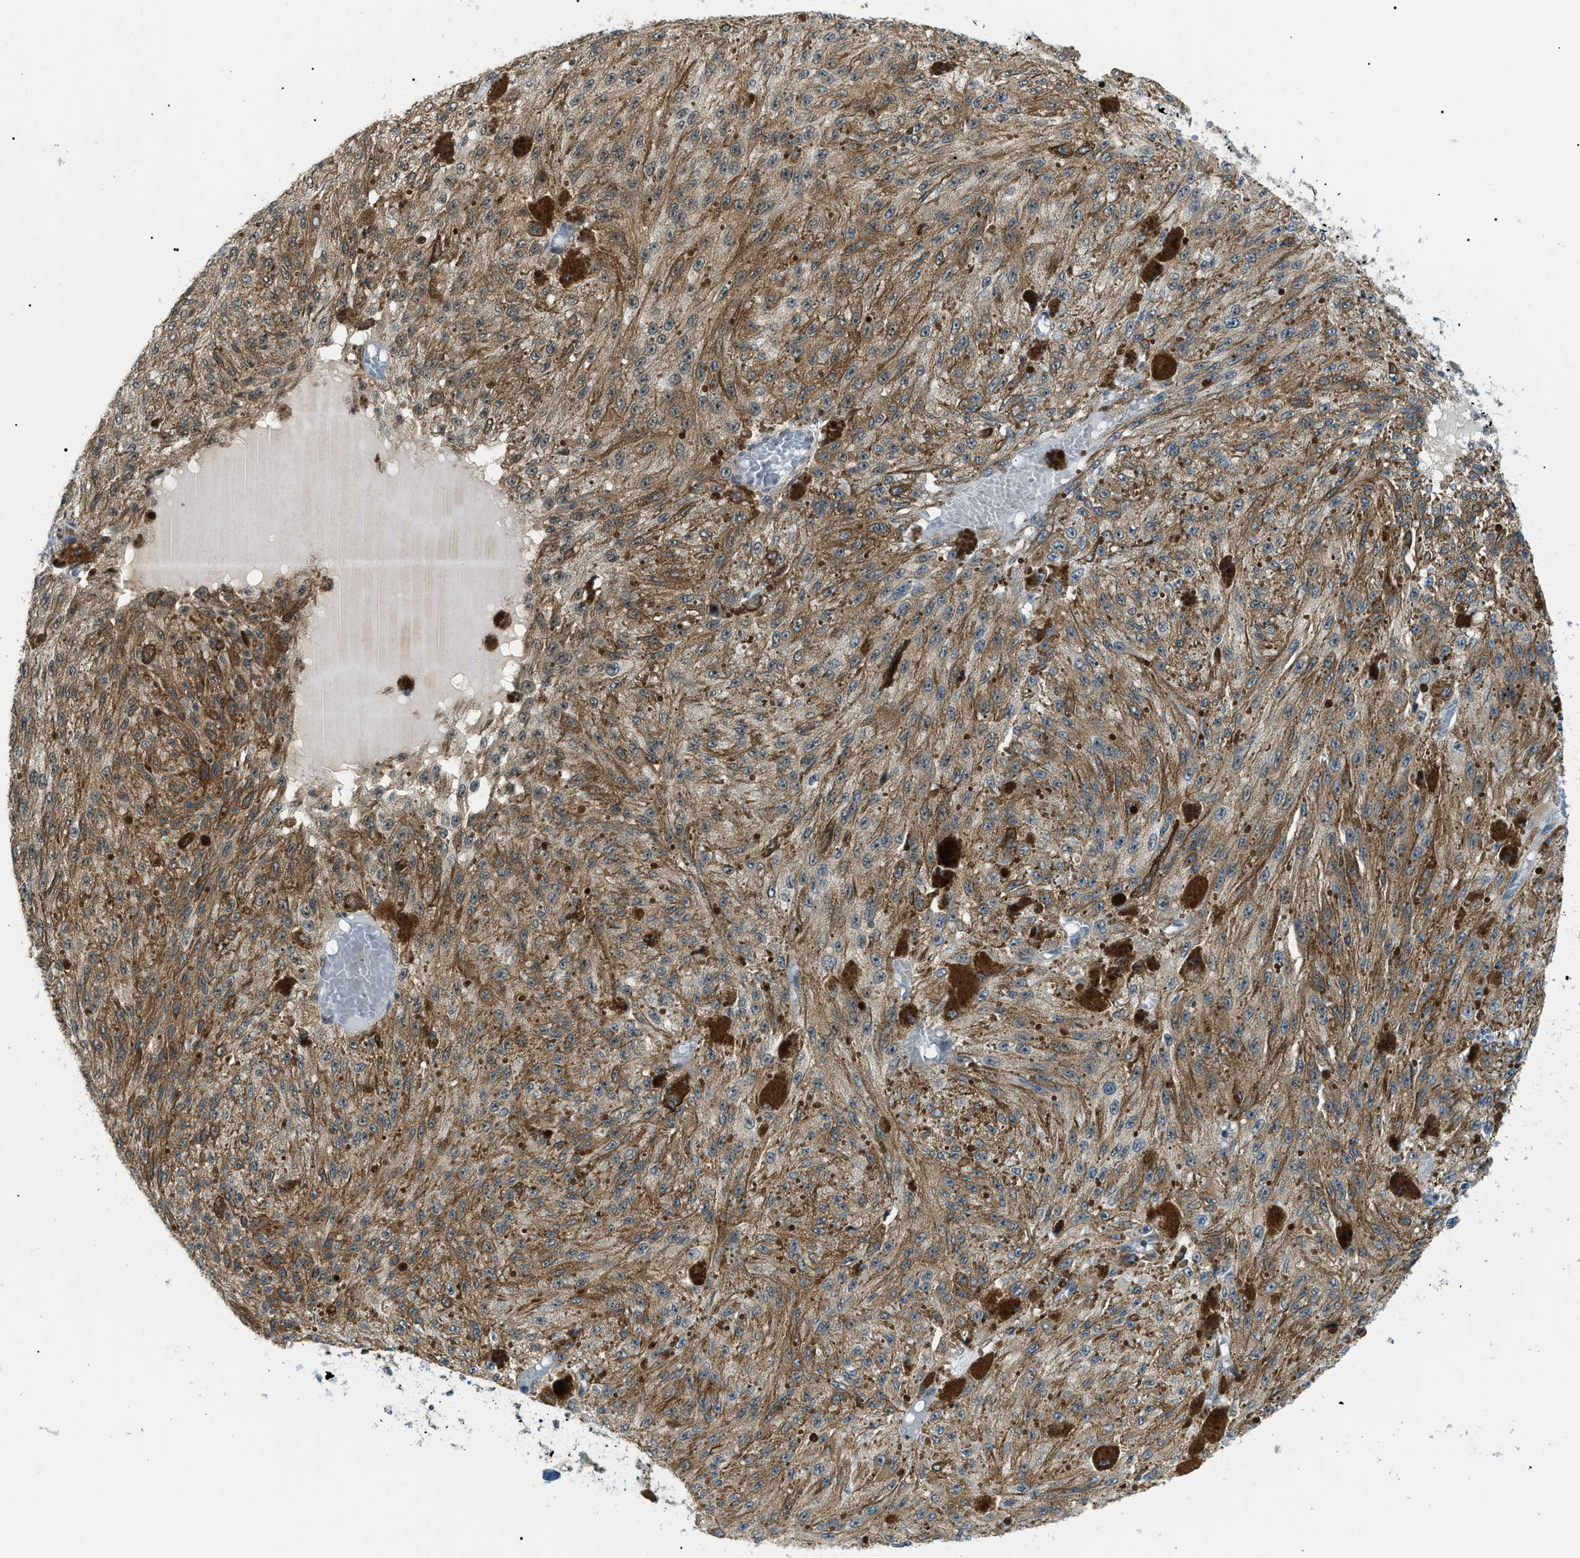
{"staining": {"intensity": "moderate", "quantity": ">75%", "location": "cytoplasmic/membranous"}, "tissue": "melanoma", "cell_type": "Tumor cells", "image_type": "cancer", "snomed": [{"axis": "morphology", "description": "Malignant melanoma, NOS"}, {"axis": "topography", "description": "Other"}], "caption": "Immunohistochemistry micrograph of neoplastic tissue: melanoma stained using IHC reveals medium levels of moderate protein expression localized specifically in the cytoplasmic/membranous of tumor cells, appearing as a cytoplasmic/membranous brown color.", "gene": "RBM15", "patient": {"sex": "male", "age": 79}}